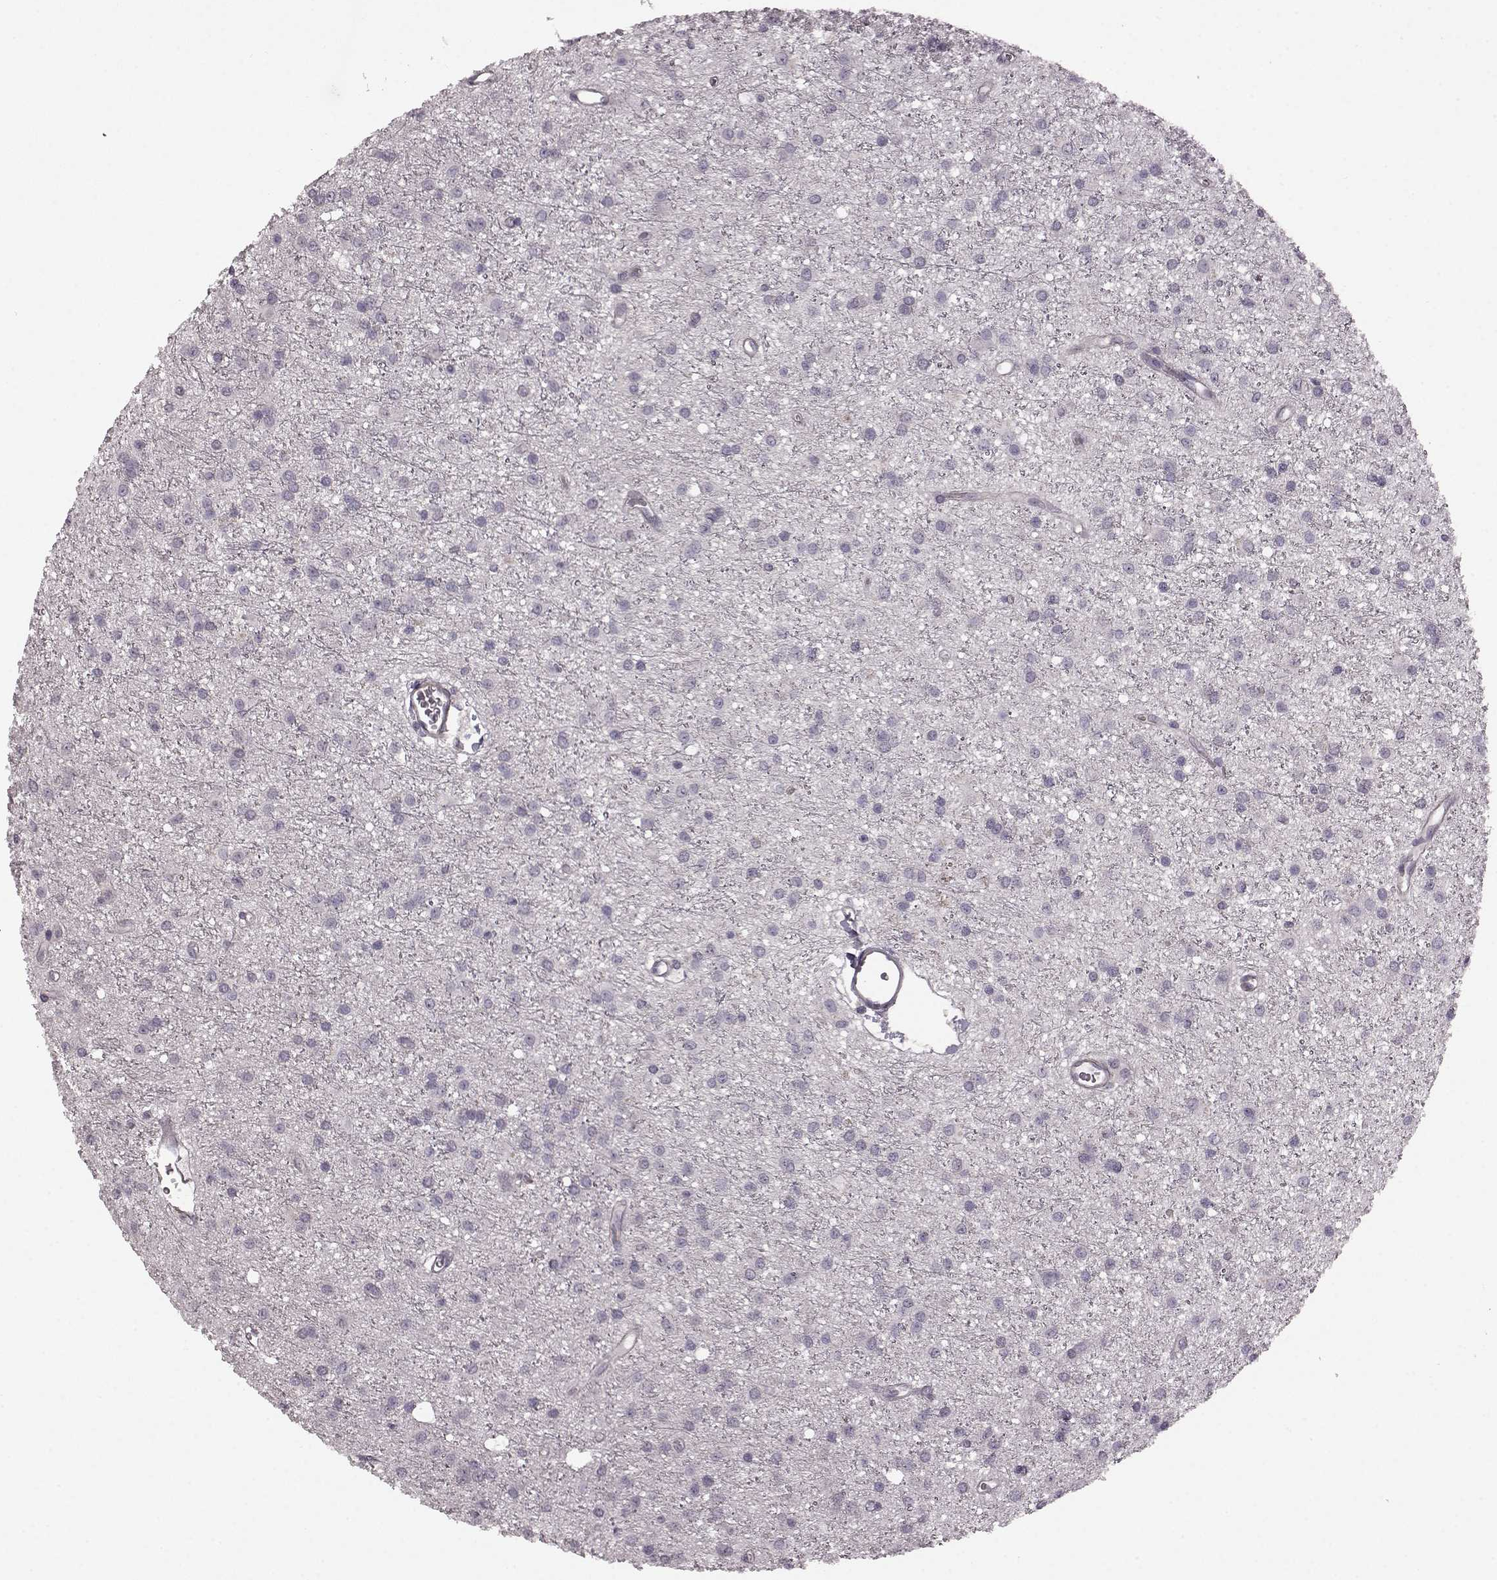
{"staining": {"intensity": "negative", "quantity": "none", "location": "none"}, "tissue": "glioma", "cell_type": "Tumor cells", "image_type": "cancer", "snomed": [{"axis": "morphology", "description": "Glioma, malignant, Low grade"}, {"axis": "topography", "description": "Brain"}], "caption": "Image shows no protein positivity in tumor cells of malignant glioma (low-grade) tissue.", "gene": "GRK1", "patient": {"sex": "male", "age": 27}}